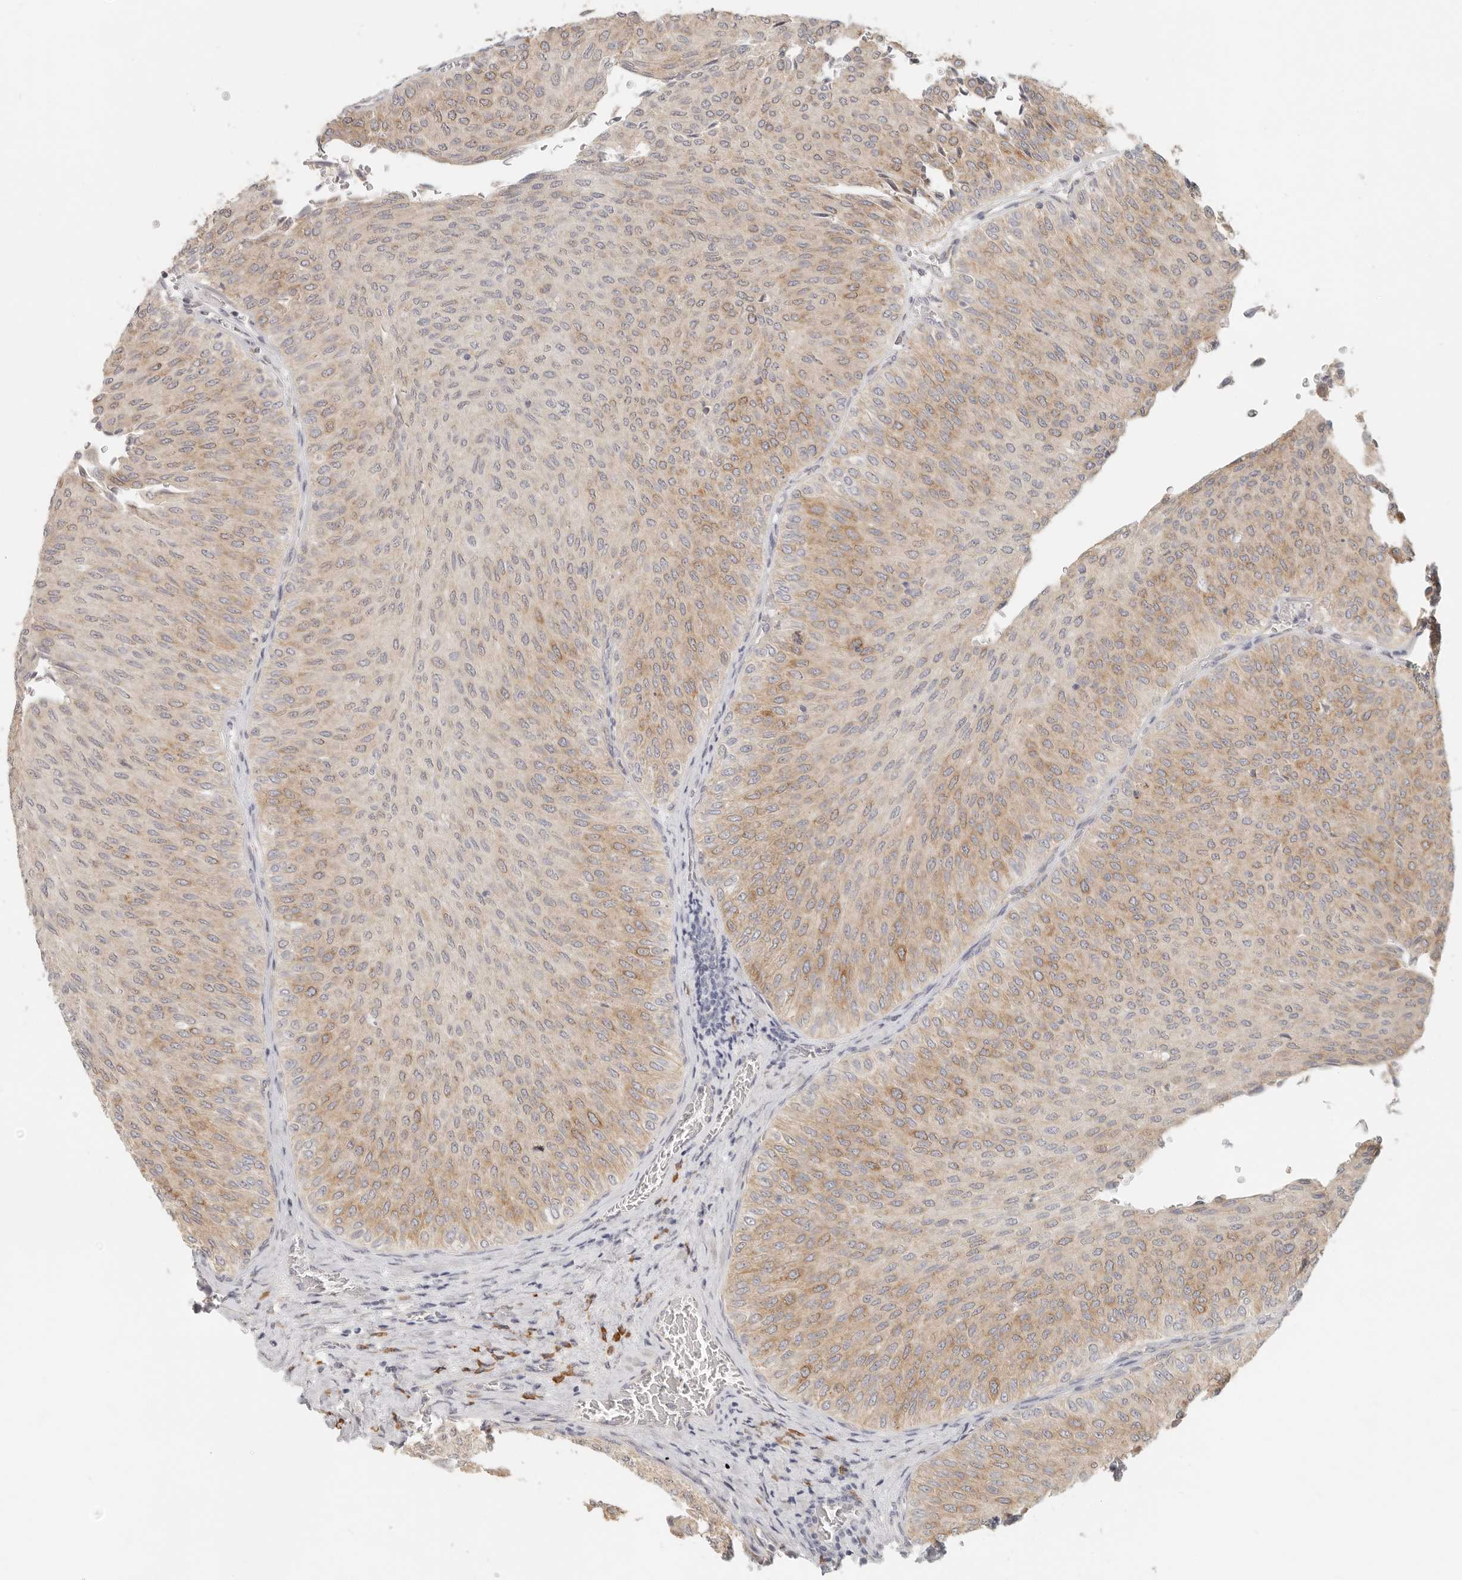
{"staining": {"intensity": "moderate", "quantity": "25%-75%", "location": "cytoplasmic/membranous"}, "tissue": "urothelial cancer", "cell_type": "Tumor cells", "image_type": "cancer", "snomed": [{"axis": "morphology", "description": "Urothelial carcinoma, Low grade"}, {"axis": "topography", "description": "Urinary bladder"}], "caption": "There is medium levels of moderate cytoplasmic/membranous staining in tumor cells of low-grade urothelial carcinoma, as demonstrated by immunohistochemical staining (brown color).", "gene": "PABPC4", "patient": {"sex": "male", "age": 78}}